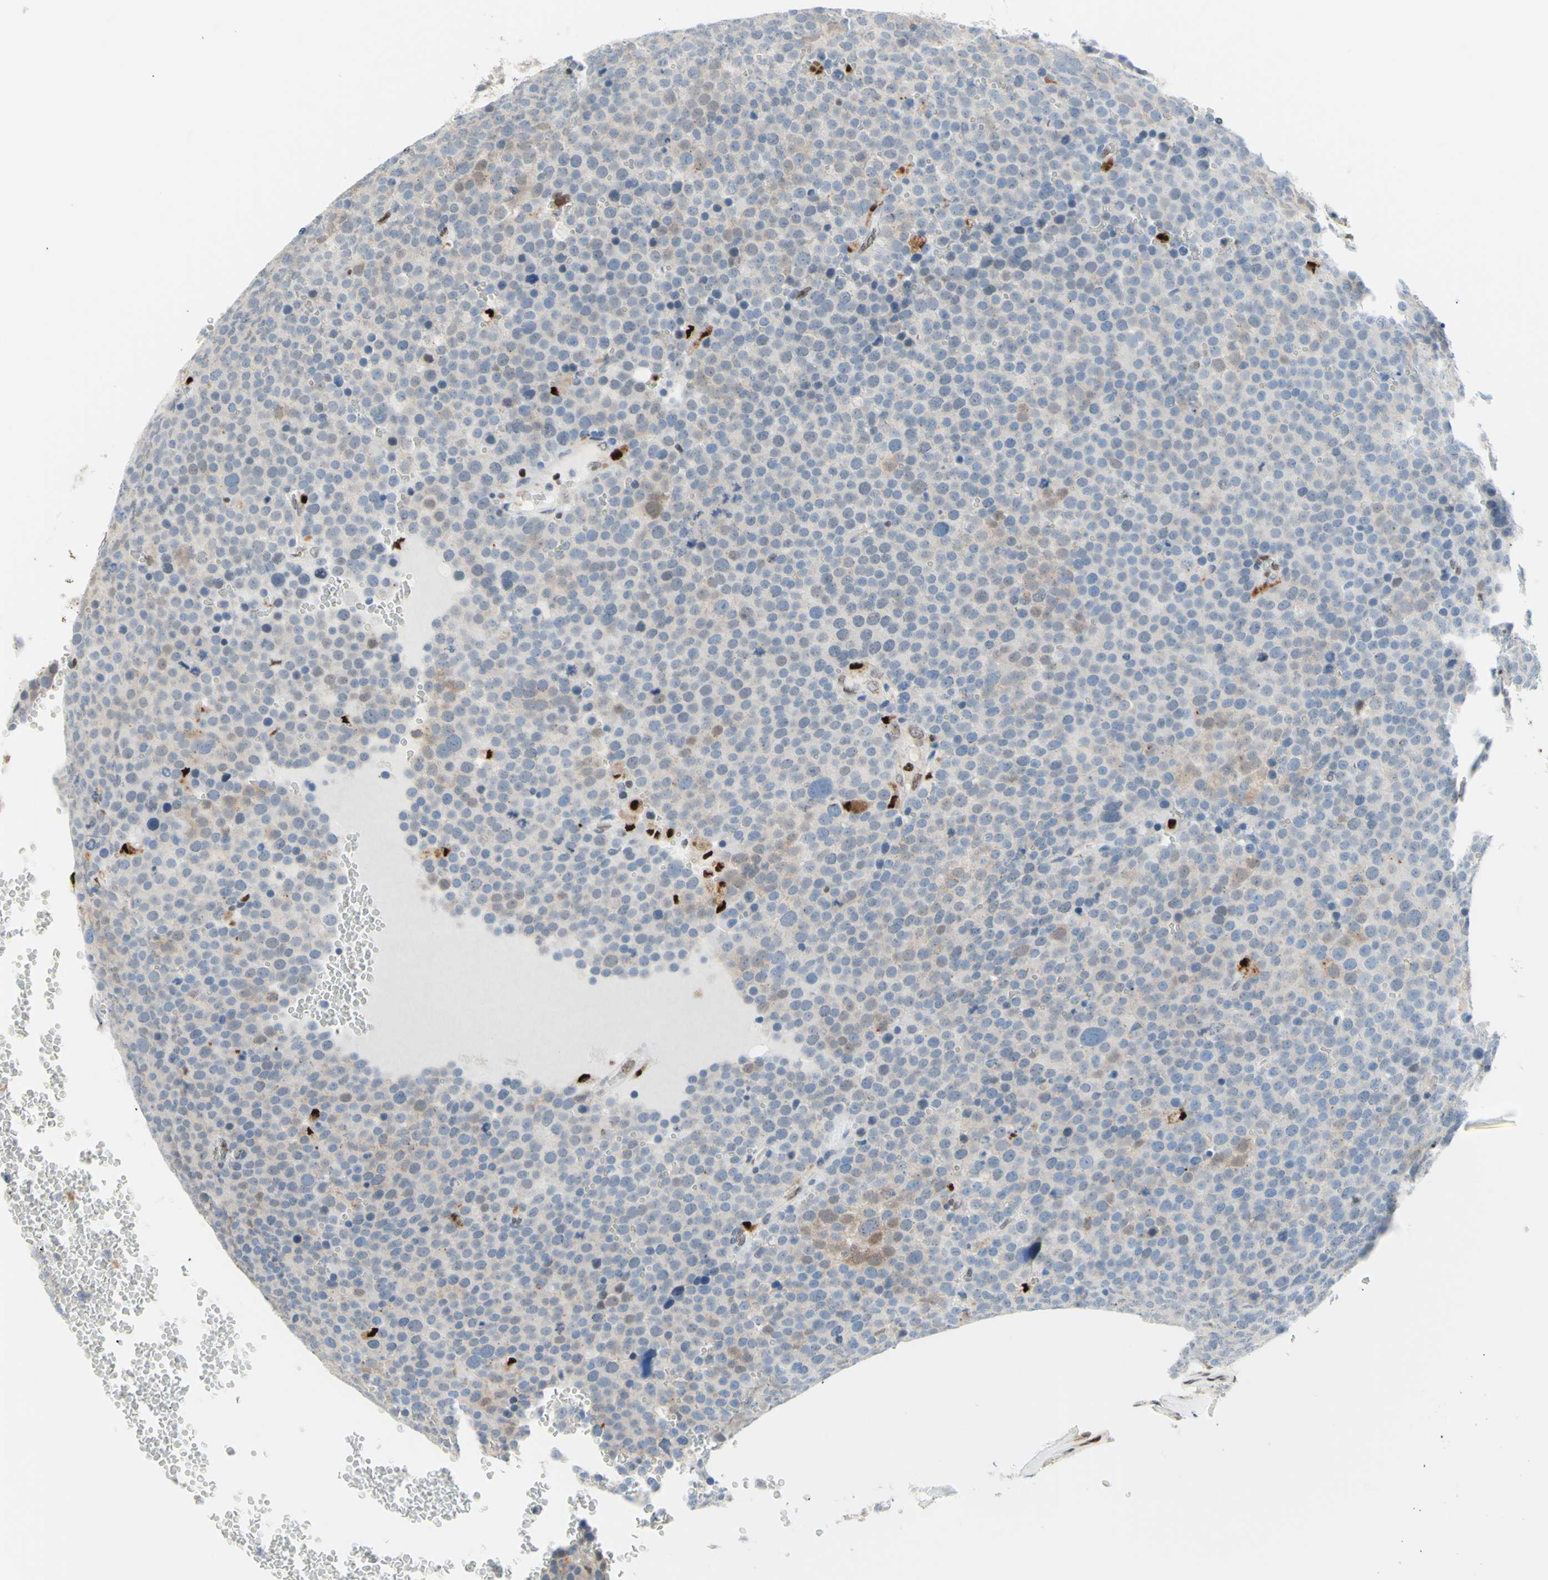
{"staining": {"intensity": "negative", "quantity": "none", "location": "none"}, "tissue": "testis cancer", "cell_type": "Tumor cells", "image_type": "cancer", "snomed": [{"axis": "morphology", "description": "Seminoma, NOS"}, {"axis": "topography", "description": "Testis"}], "caption": "A photomicrograph of human testis cancer is negative for staining in tumor cells.", "gene": "EED", "patient": {"sex": "male", "age": 71}}